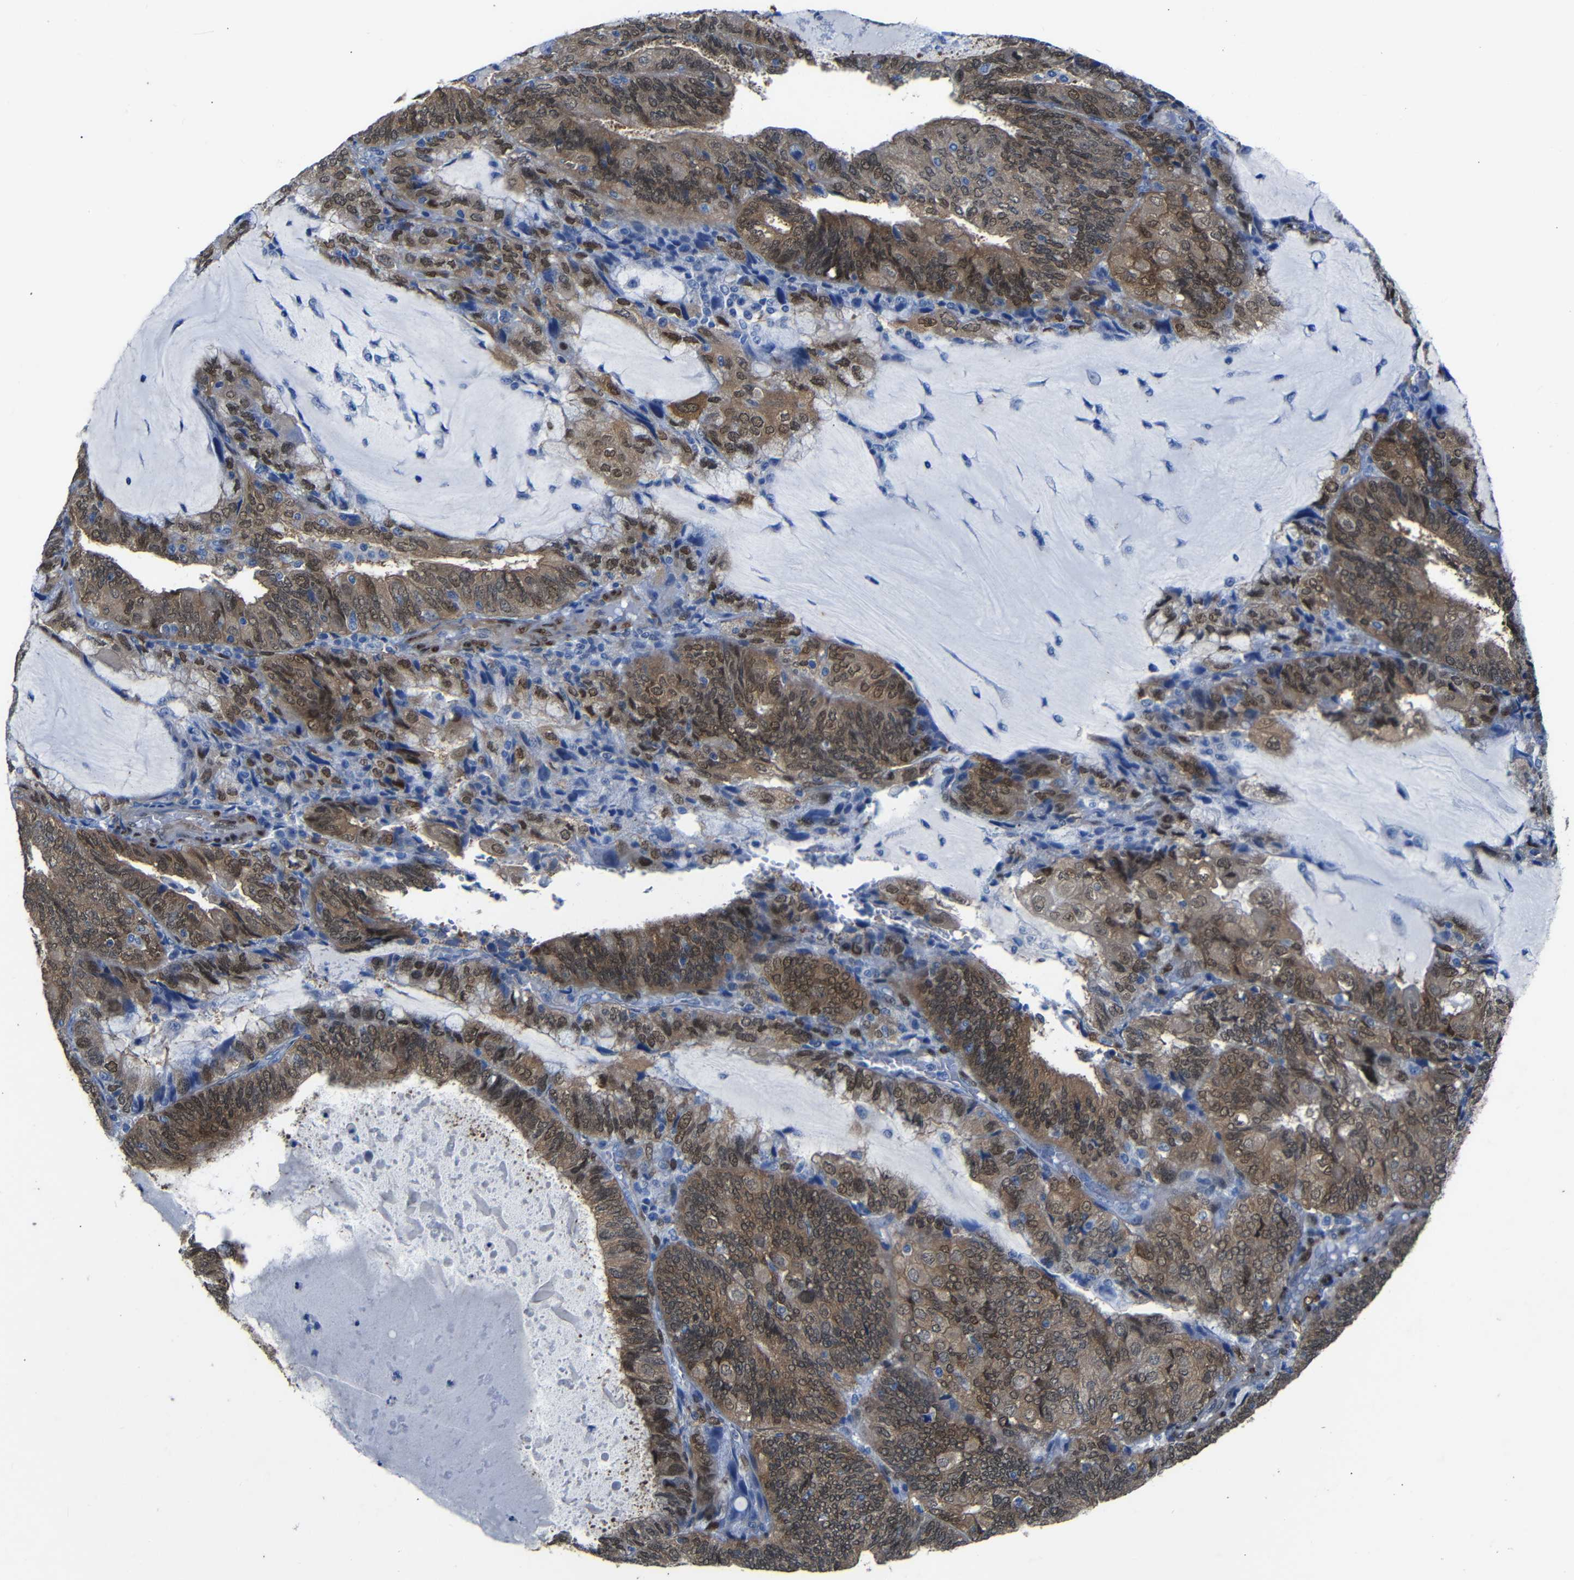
{"staining": {"intensity": "moderate", "quantity": ">75%", "location": "cytoplasmic/membranous,nuclear"}, "tissue": "endometrial cancer", "cell_type": "Tumor cells", "image_type": "cancer", "snomed": [{"axis": "morphology", "description": "Adenocarcinoma, NOS"}, {"axis": "topography", "description": "Endometrium"}], "caption": "An image showing moderate cytoplasmic/membranous and nuclear expression in about >75% of tumor cells in endometrial cancer, as visualized by brown immunohistochemical staining.", "gene": "YAP1", "patient": {"sex": "female", "age": 81}}